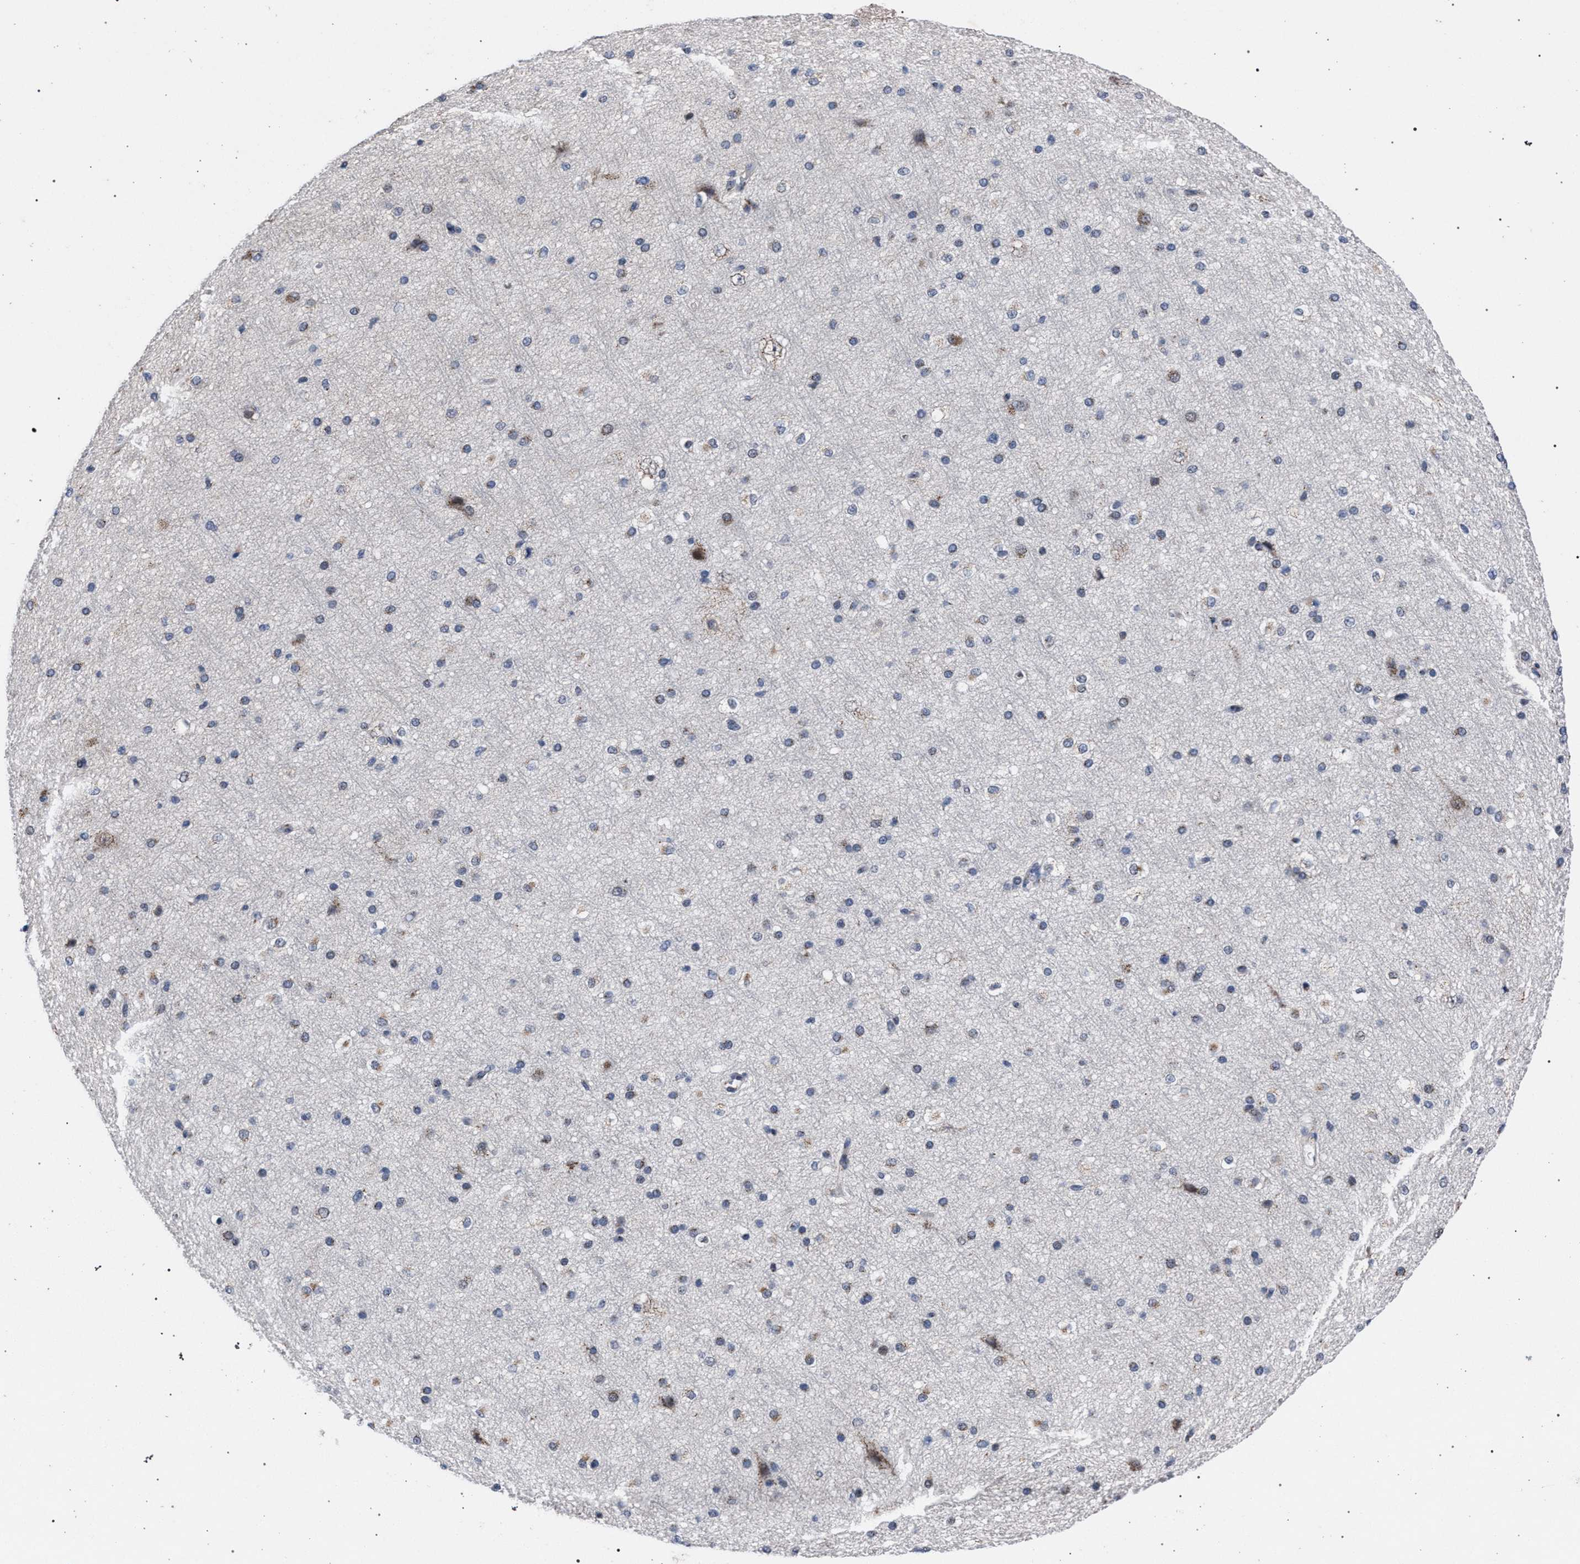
{"staining": {"intensity": "weak", "quantity": "<25%", "location": "cytoplasmic/membranous"}, "tissue": "cerebral cortex", "cell_type": "Endothelial cells", "image_type": "normal", "snomed": [{"axis": "morphology", "description": "Normal tissue, NOS"}, {"axis": "morphology", "description": "Developmental malformation"}, {"axis": "topography", "description": "Cerebral cortex"}], "caption": "Immunohistochemistry (IHC) image of unremarkable human cerebral cortex stained for a protein (brown), which shows no staining in endothelial cells.", "gene": "GOLGA2", "patient": {"sex": "female", "age": 30}}